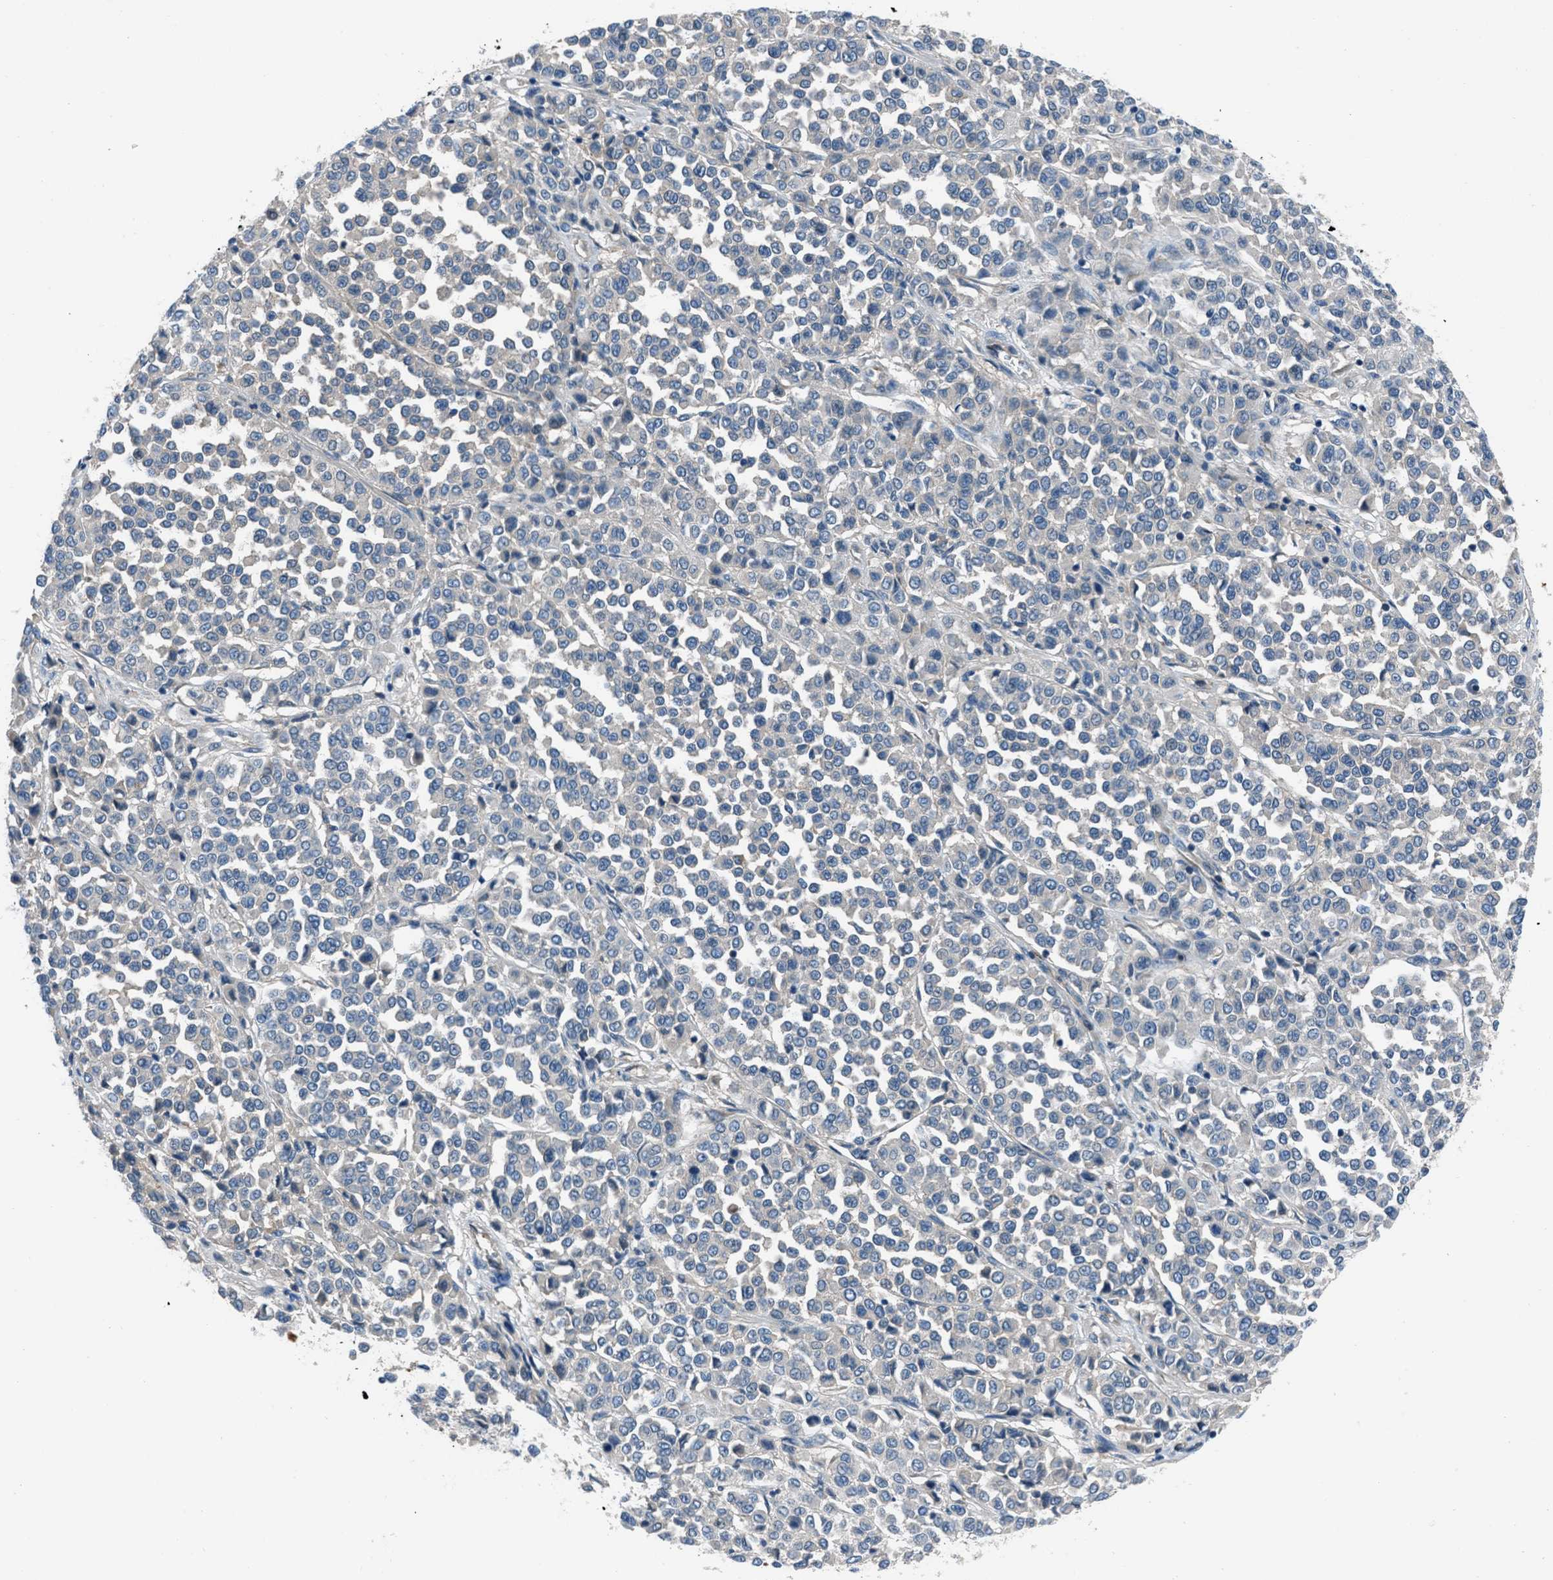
{"staining": {"intensity": "negative", "quantity": "none", "location": "none"}, "tissue": "melanoma", "cell_type": "Tumor cells", "image_type": "cancer", "snomed": [{"axis": "morphology", "description": "Malignant melanoma, Metastatic site"}, {"axis": "topography", "description": "Pancreas"}], "caption": "This is a image of immunohistochemistry staining of malignant melanoma (metastatic site), which shows no positivity in tumor cells.", "gene": "SLC38A6", "patient": {"sex": "female", "age": 30}}